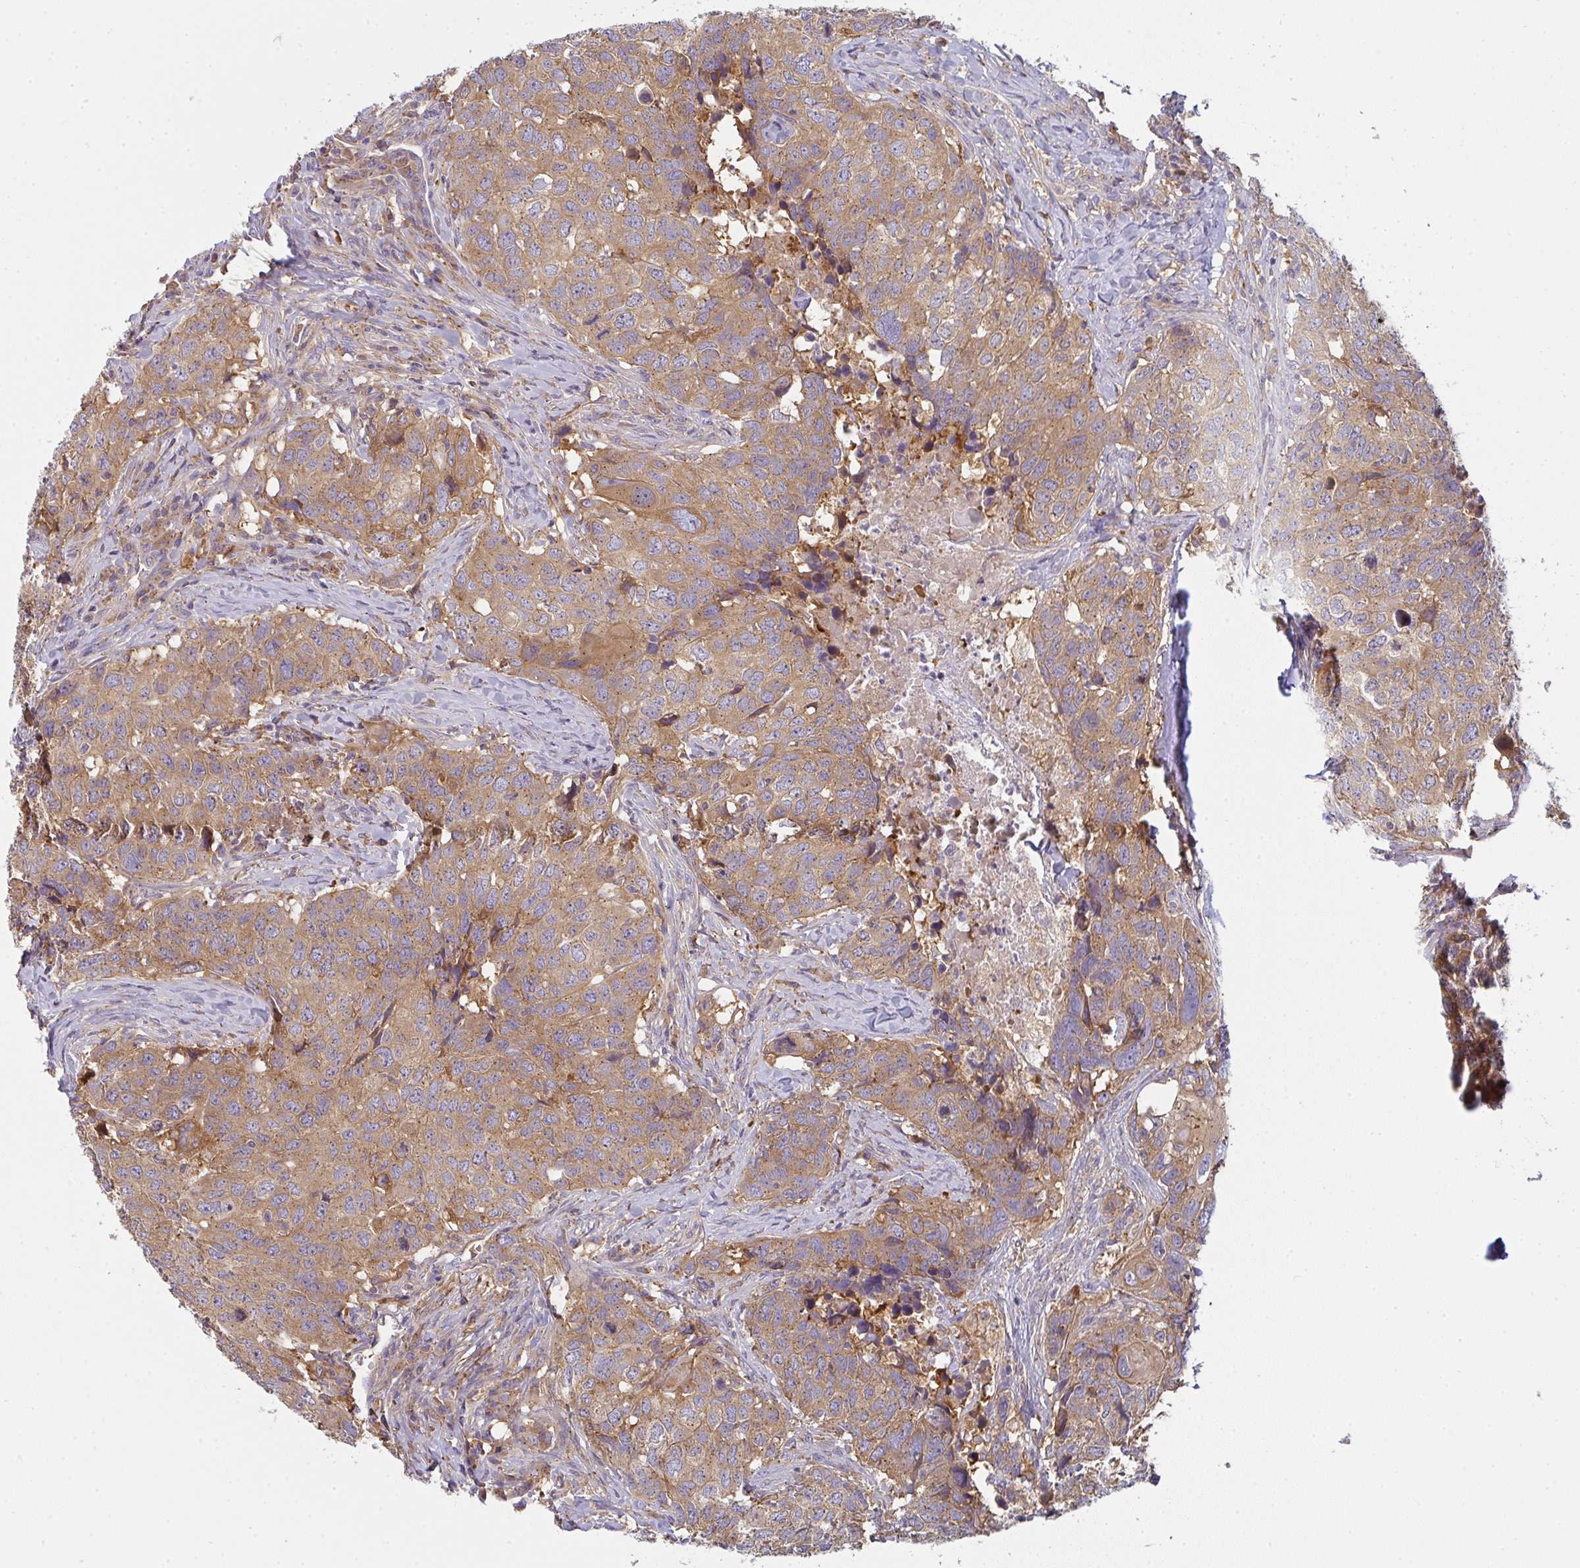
{"staining": {"intensity": "moderate", "quantity": ">75%", "location": "cytoplasmic/membranous"}, "tissue": "head and neck cancer", "cell_type": "Tumor cells", "image_type": "cancer", "snomed": [{"axis": "morphology", "description": "Normal tissue, NOS"}, {"axis": "morphology", "description": "Squamous cell carcinoma, NOS"}, {"axis": "topography", "description": "Skeletal muscle"}, {"axis": "topography", "description": "Vascular tissue"}, {"axis": "topography", "description": "Peripheral nerve tissue"}, {"axis": "topography", "description": "Head-Neck"}], "caption": "Head and neck squamous cell carcinoma stained with immunohistochemistry demonstrates moderate cytoplasmic/membranous staining in approximately >75% of tumor cells.", "gene": "SNX5", "patient": {"sex": "male", "age": 66}}